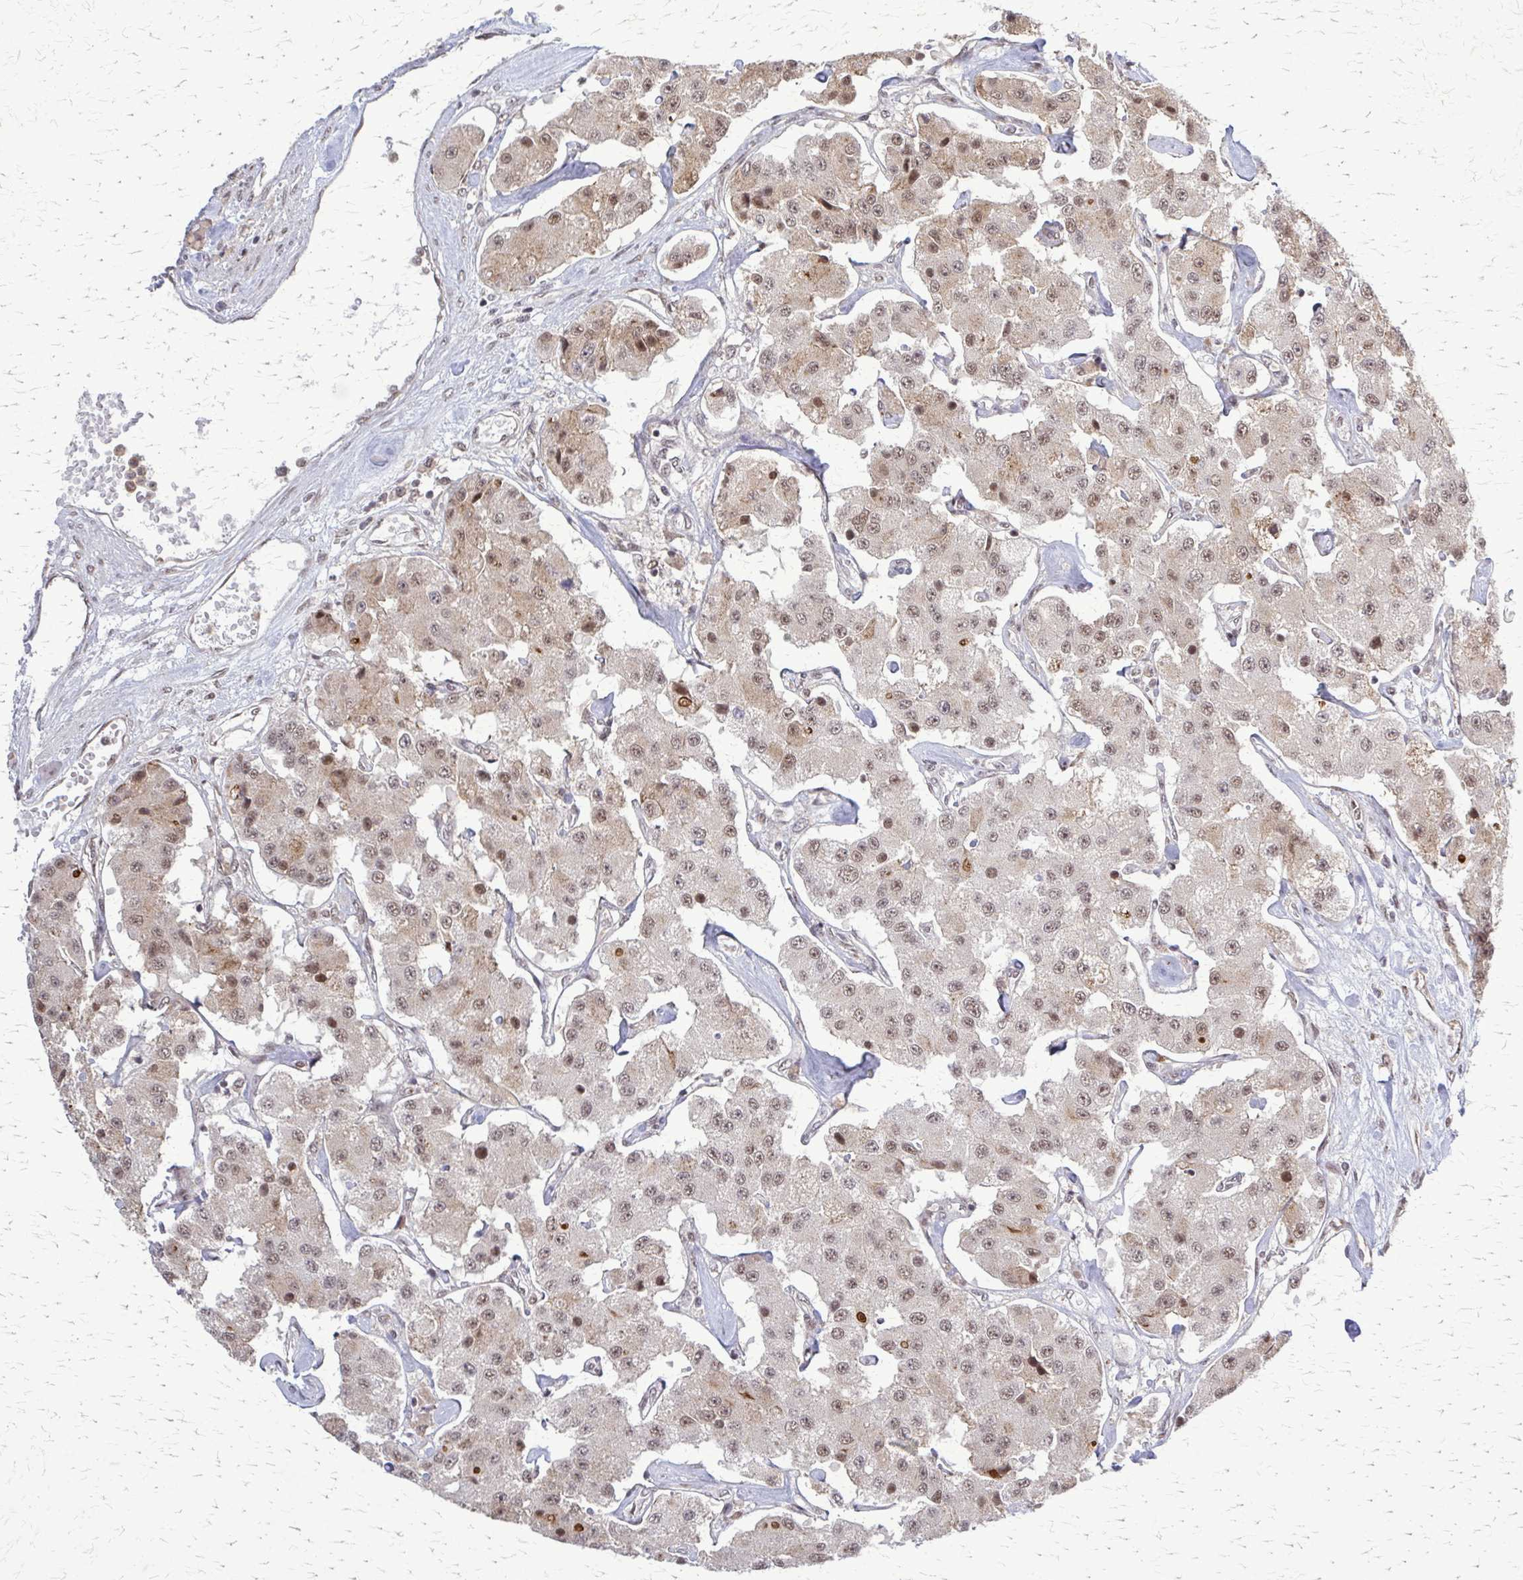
{"staining": {"intensity": "moderate", "quantity": ">75%", "location": "nuclear"}, "tissue": "carcinoid", "cell_type": "Tumor cells", "image_type": "cancer", "snomed": [{"axis": "morphology", "description": "Carcinoid, malignant, NOS"}, {"axis": "topography", "description": "Pancreas"}], "caption": "Immunohistochemistry of human carcinoid (malignant) displays medium levels of moderate nuclear positivity in about >75% of tumor cells.", "gene": "HDAC3", "patient": {"sex": "male", "age": 41}}